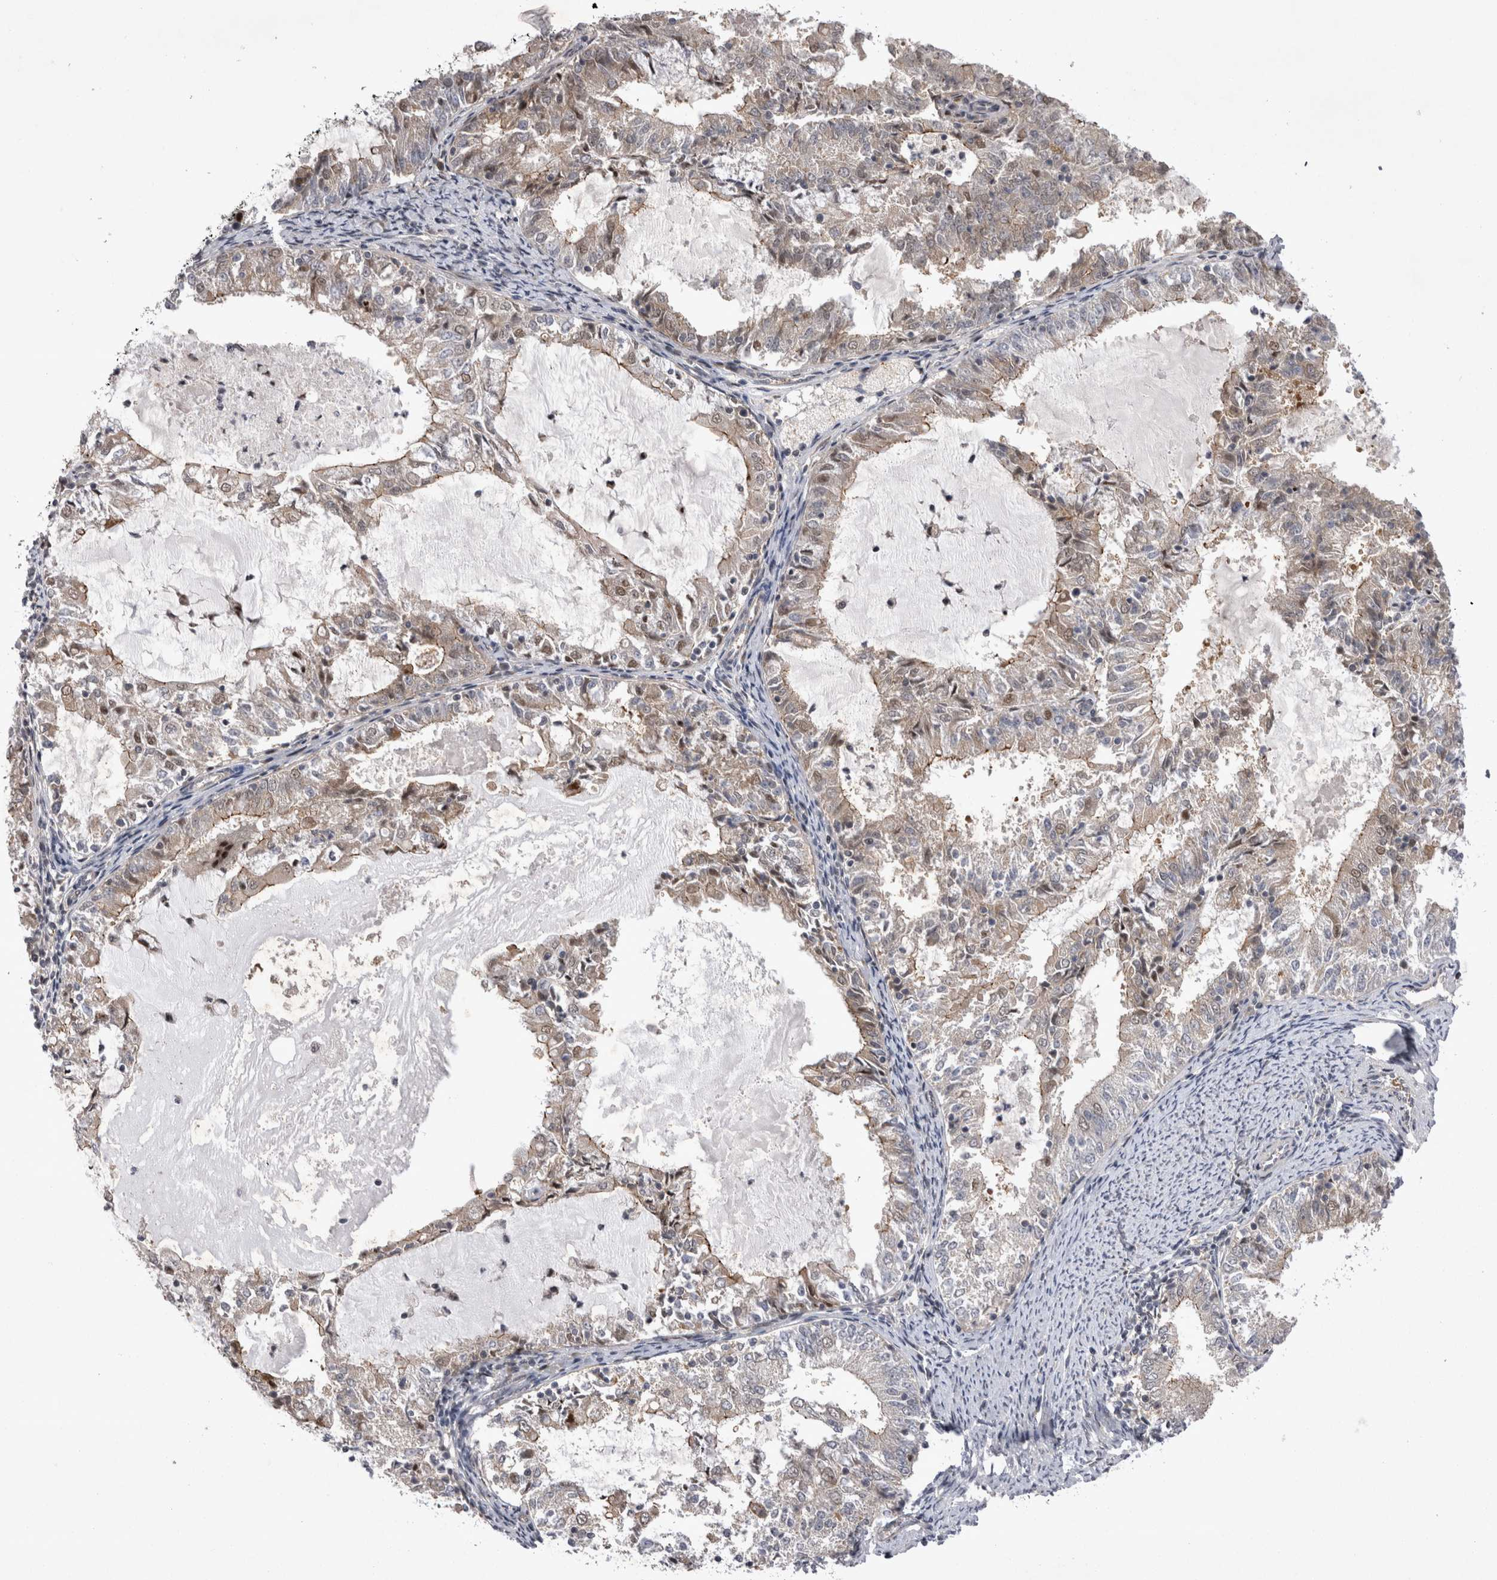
{"staining": {"intensity": "weak", "quantity": "25%-75%", "location": "cytoplasmic/membranous"}, "tissue": "endometrial cancer", "cell_type": "Tumor cells", "image_type": "cancer", "snomed": [{"axis": "morphology", "description": "Adenocarcinoma, NOS"}, {"axis": "topography", "description": "Endometrium"}], "caption": "Protein expression analysis of human endometrial cancer (adenocarcinoma) reveals weak cytoplasmic/membranous positivity in approximately 25%-75% of tumor cells.", "gene": "NENF", "patient": {"sex": "female", "age": 57}}